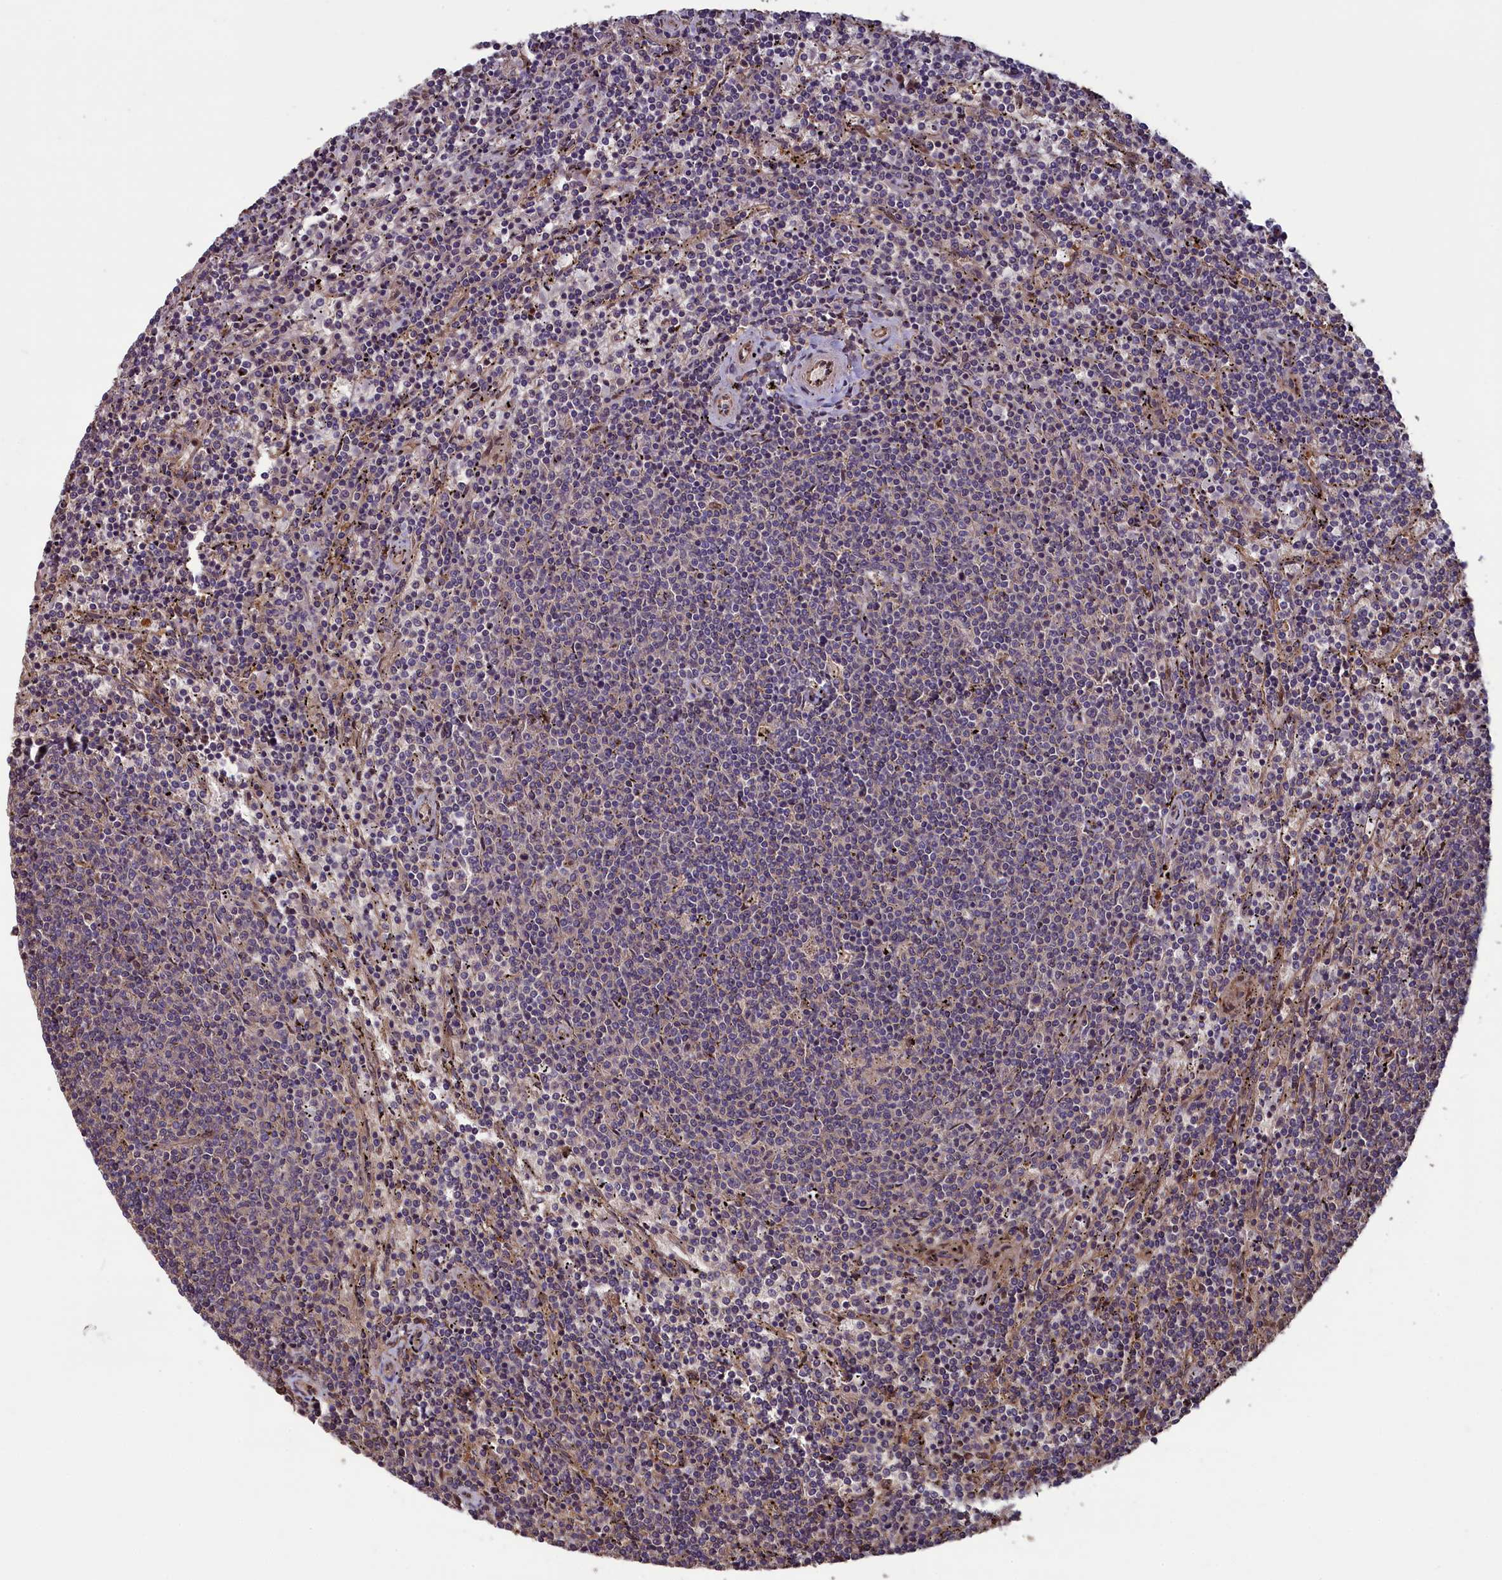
{"staining": {"intensity": "negative", "quantity": "none", "location": "none"}, "tissue": "lymphoma", "cell_type": "Tumor cells", "image_type": "cancer", "snomed": [{"axis": "morphology", "description": "Malignant lymphoma, non-Hodgkin's type, Low grade"}, {"axis": "topography", "description": "Spleen"}], "caption": "Immunohistochemical staining of lymphoma demonstrates no significant expression in tumor cells. The staining was performed using DAB (3,3'-diaminobenzidine) to visualize the protein expression in brown, while the nuclei were stained in blue with hematoxylin (Magnification: 20x).", "gene": "CIAO2B", "patient": {"sex": "female", "age": 50}}